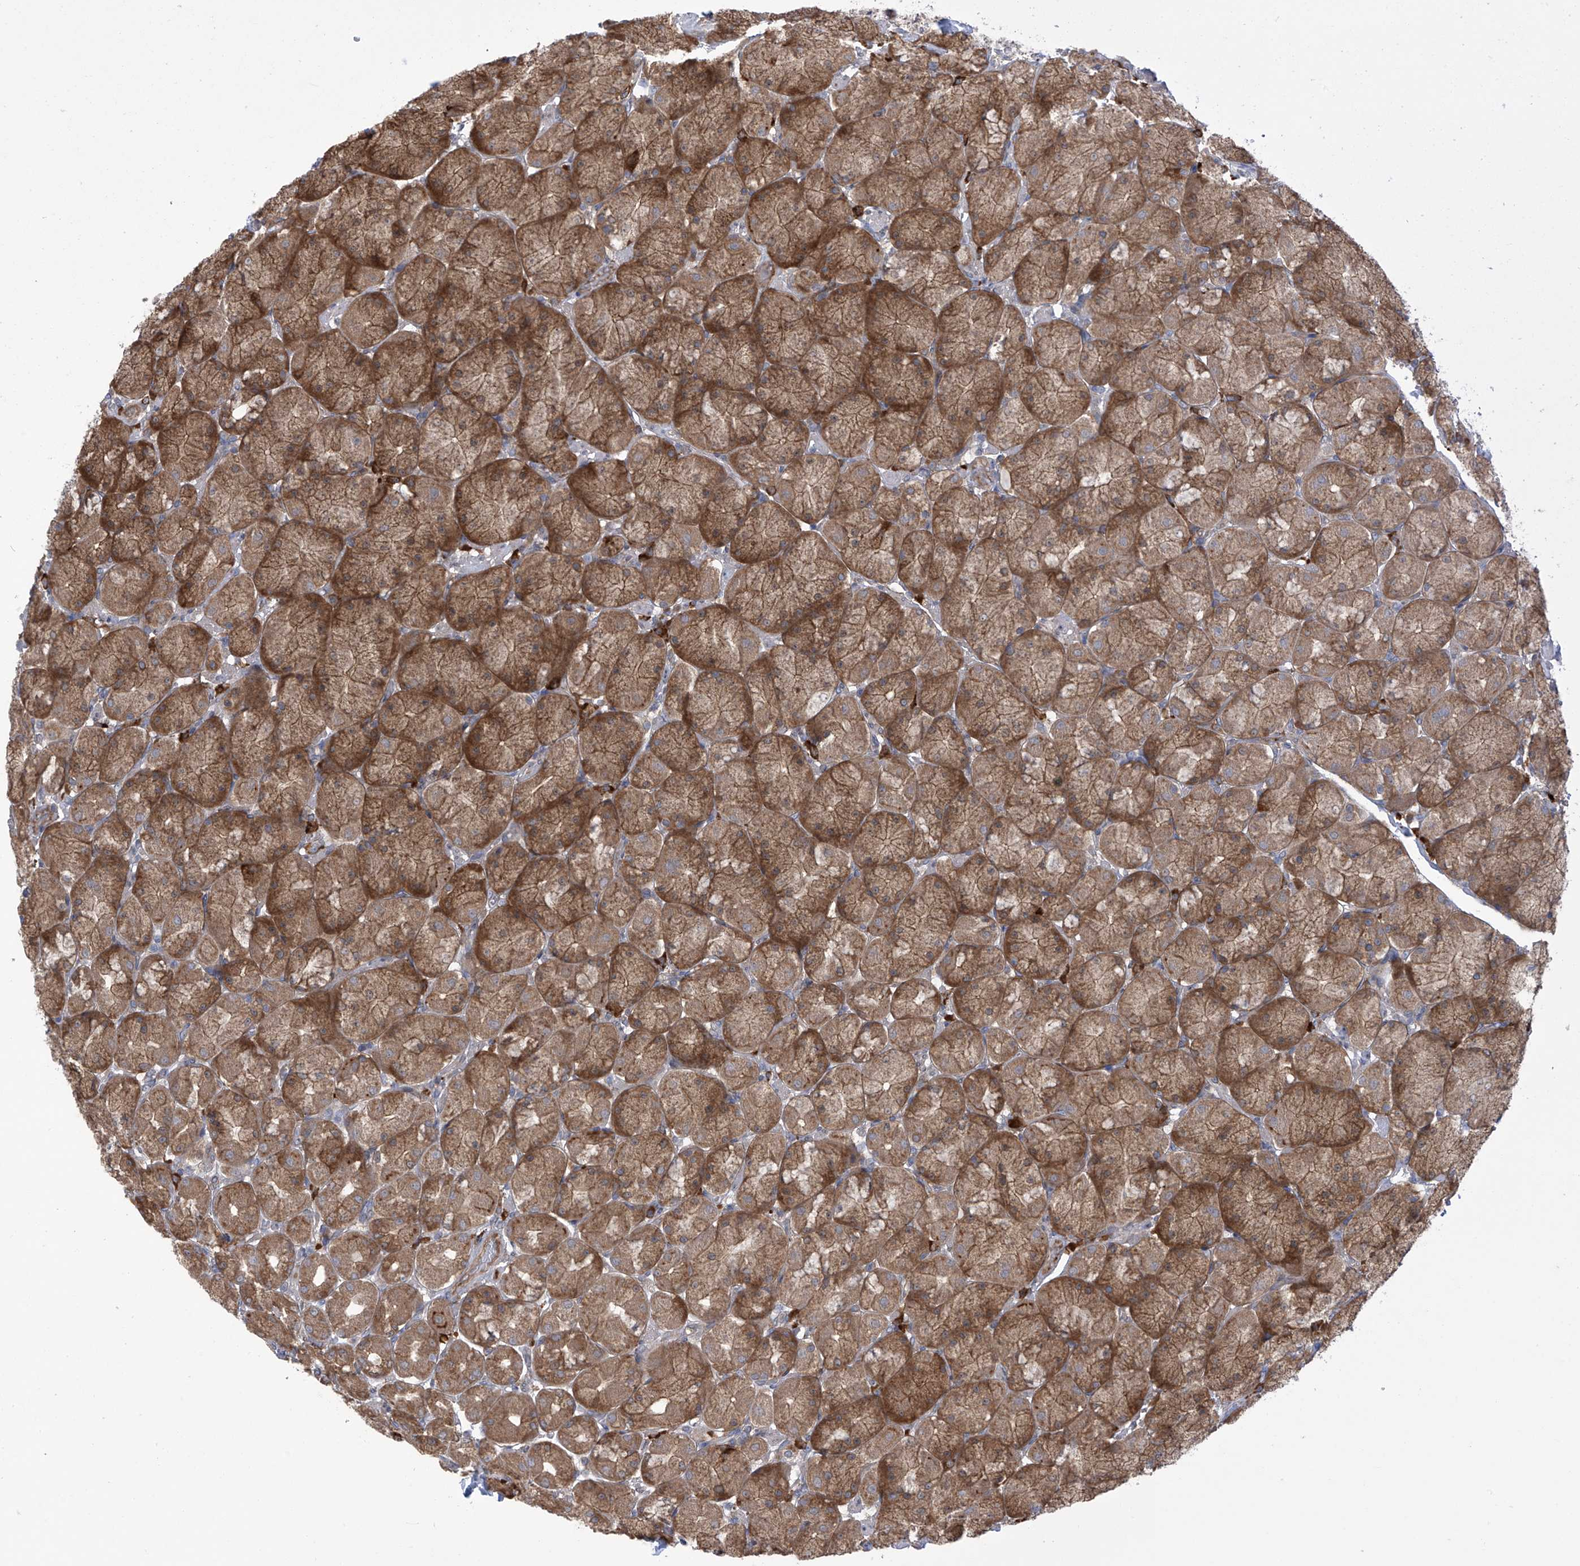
{"staining": {"intensity": "strong", "quantity": "25%-75%", "location": "cytoplasmic/membranous"}, "tissue": "stomach", "cell_type": "Glandular cells", "image_type": "normal", "snomed": [{"axis": "morphology", "description": "Normal tissue, NOS"}, {"axis": "topography", "description": "Stomach, upper"}], "caption": "Immunohistochemistry (IHC) (DAB (3,3'-diaminobenzidine)) staining of unremarkable human stomach reveals strong cytoplasmic/membranous protein positivity in about 25%-75% of glandular cells.", "gene": "KIAA1522", "patient": {"sex": "female", "age": 56}}